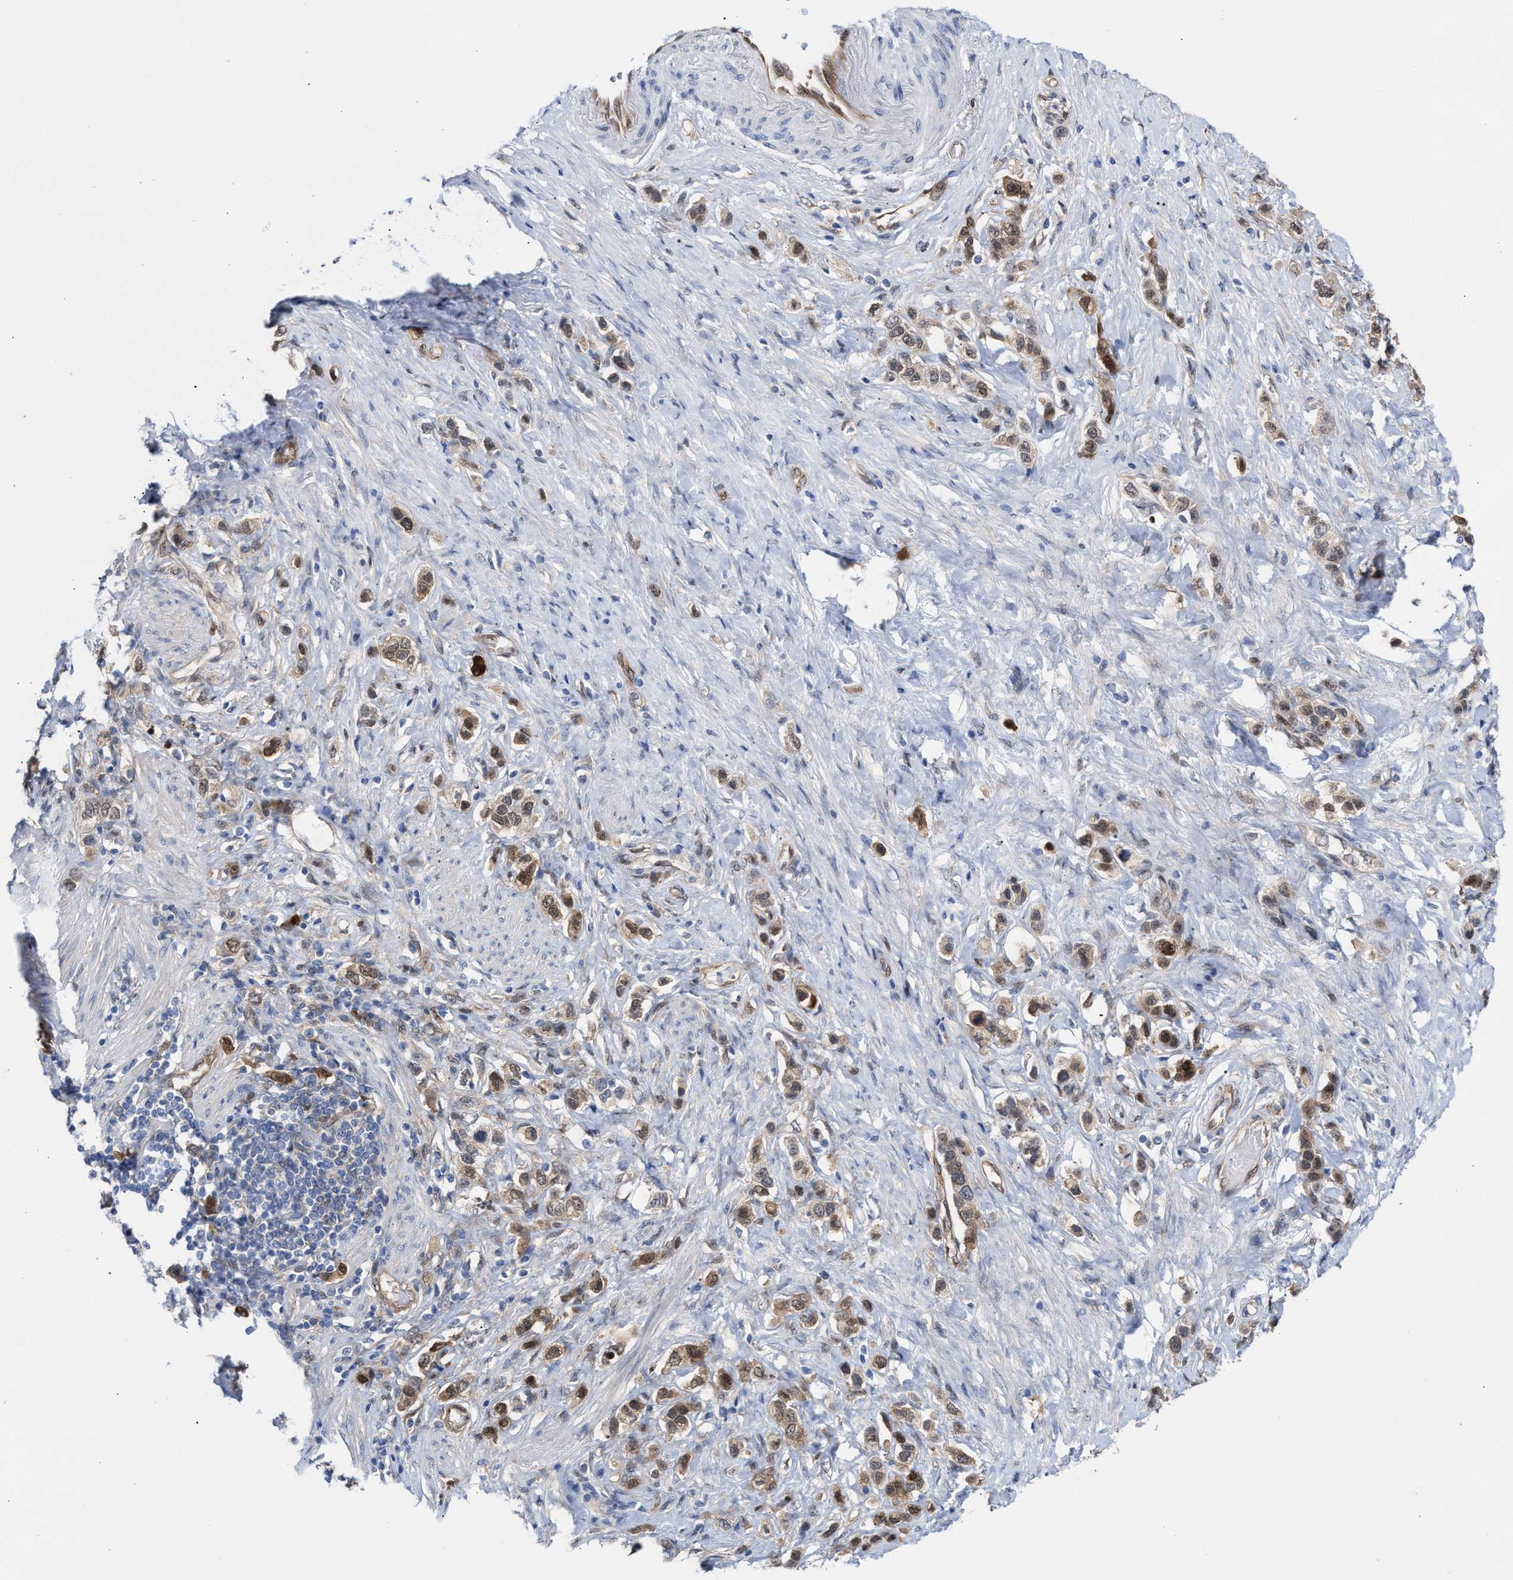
{"staining": {"intensity": "moderate", "quantity": "25%-75%", "location": "cytoplasmic/membranous,nuclear"}, "tissue": "stomach cancer", "cell_type": "Tumor cells", "image_type": "cancer", "snomed": [{"axis": "morphology", "description": "Adenocarcinoma, NOS"}, {"axis": "topography", "description": "Stomach"}], "caption": "This image demonstrates stomach adenocarcinoma stained with IHC to label a protein in brown. The cytoplasmic/membranous and nuclear of tumor cells show moderate positivity for the protein. Nuclei are counter-stained blue.", "gene": "TP53I3", "patient": {"sex": "female", "age": 65}}